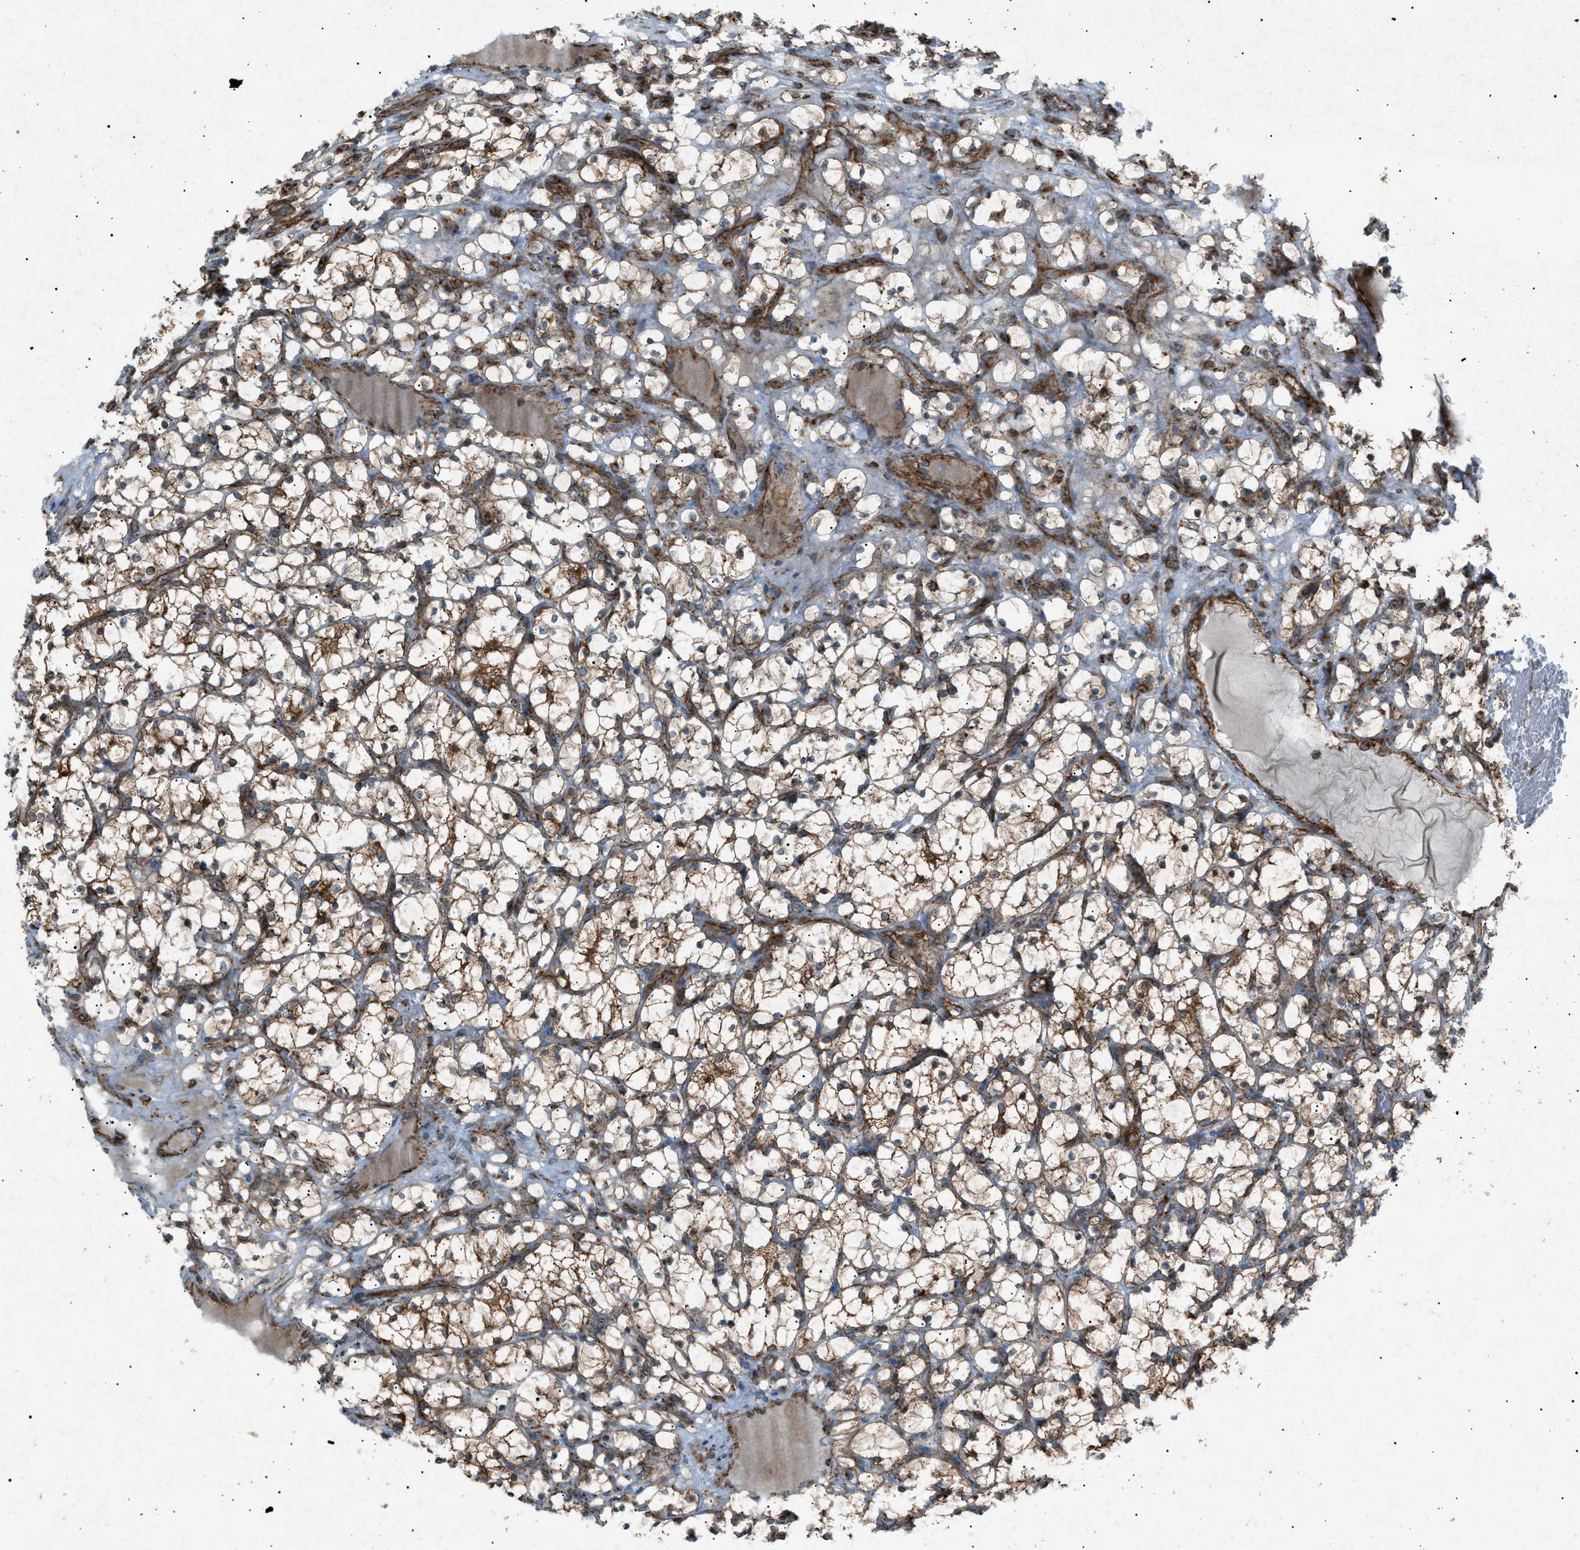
{"staining": {"intensity": "moderate", "quantity": ">75%", "location": "cytoplasmic/membranous"}, "tissue": "renal cancer", "cell_type": "Tumor cells", "image_type": "cancer", "snomed": [{"axis": "morphology", "description": "Adenocarcinoma, NOS"}, {"axis": "topography", "description": "Kidney"}], "caption": "A brown stain labels moderate cytoplasmic/membranous positivity of a protein in human renal cancer (adenocarcinoma) tumor cells.", "gene": "C1GALT1C1", "patient": {"sex": "female", "age": 69}}